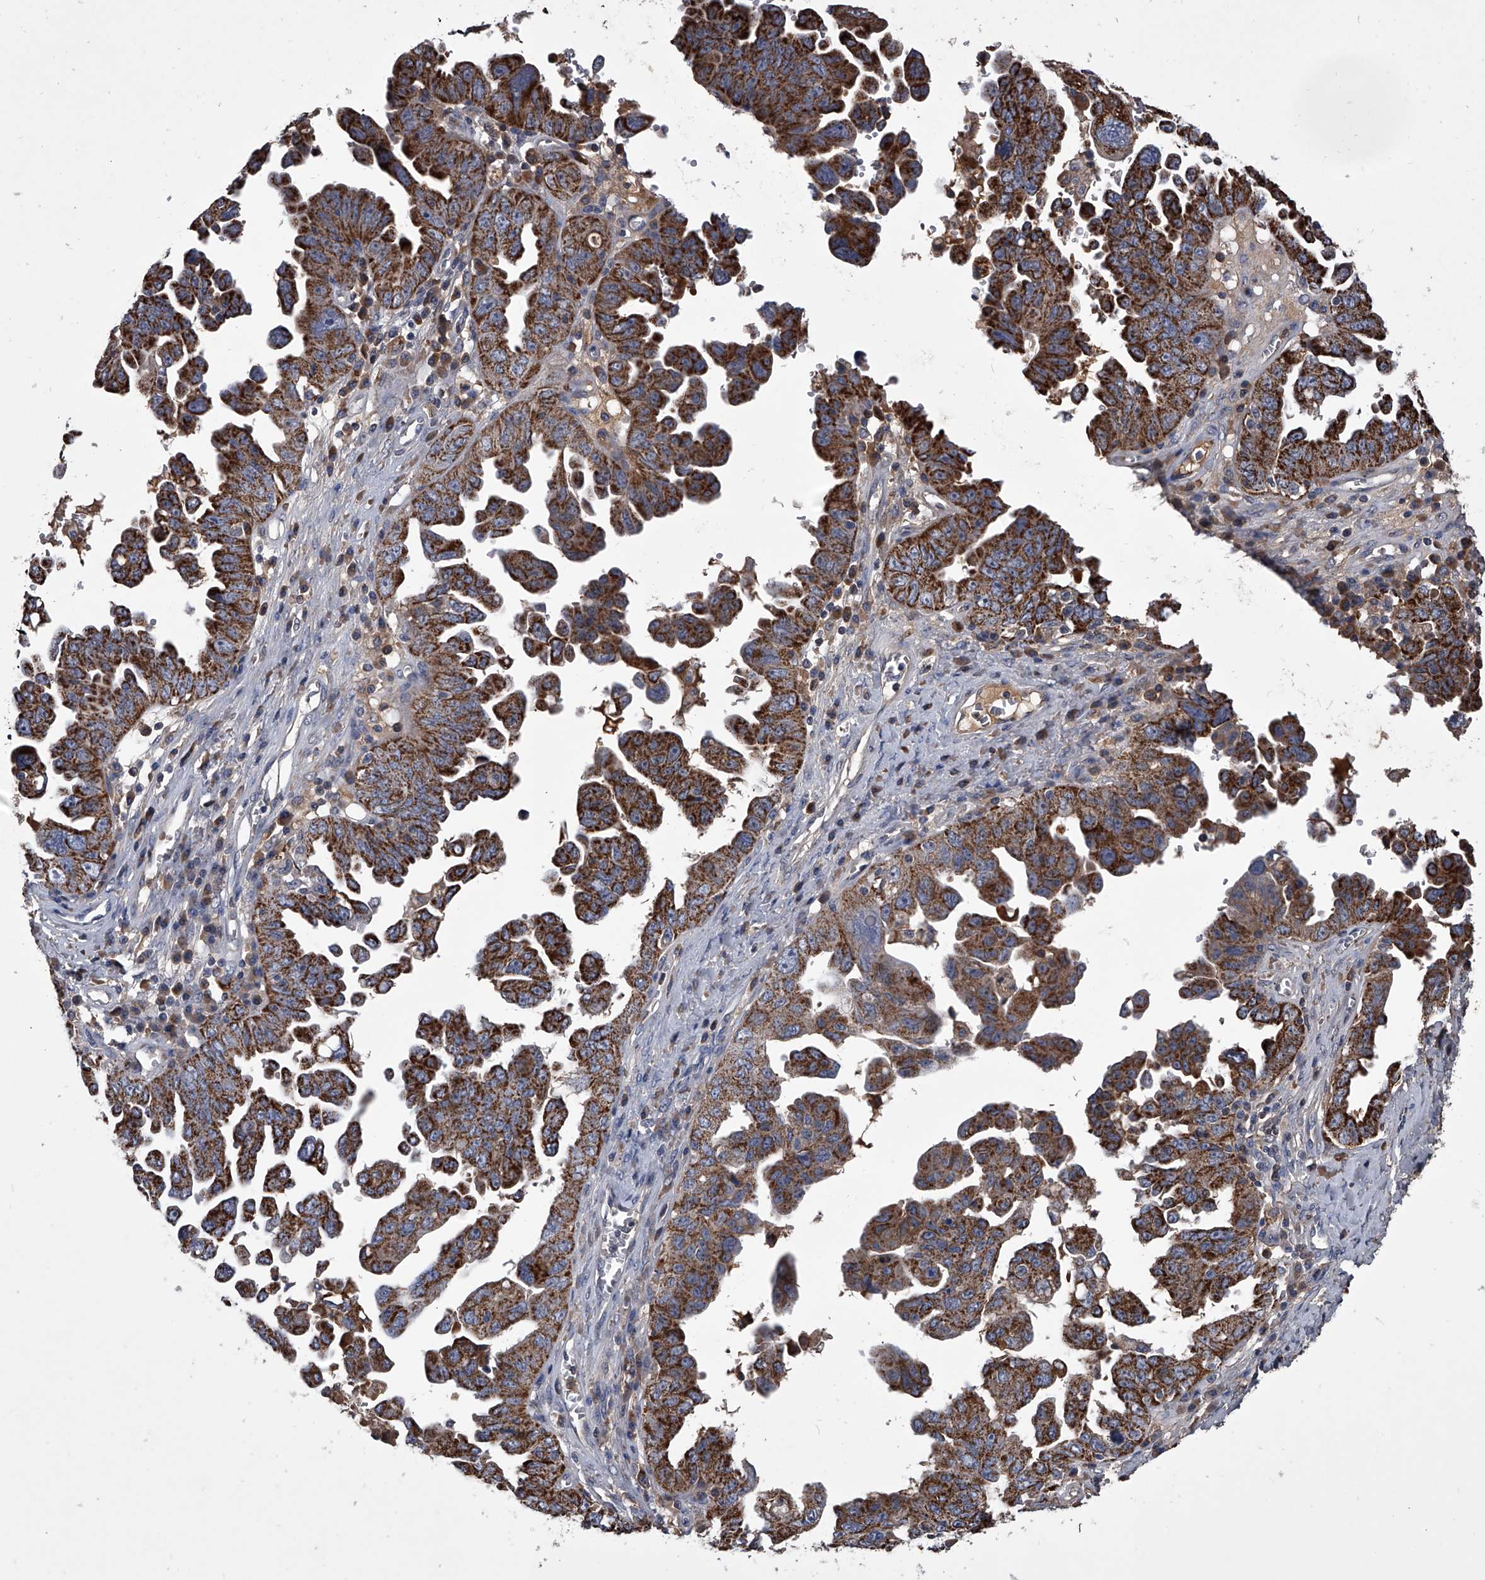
{"staining": {"intensity": "strong", "quantity": ">75%", "location": "cytoplasmic/membranous"}, "tissue": "ovarian cancer", "cell_type": "Tumor cells", "image_type": "cancer", "snomed": [{"axis": "morphology", "description": "Carcinoma, endometroid"}, {"axis": "topography", "description": "Ovary"}], "caption": "Immunohistochemistry (IHC) micrograph of neoplastic tissue: ovarian cancer (endometroid carcinoma) stained using immunohistochemistry displays high levels of strong protein expression localized specifically in the cytoplasmic/membranous of tumor cells, appearing as a cytoplasmic/membranous brown color.", "gene": "NRP1", "patient": {"sex": "female", "age": 62}}